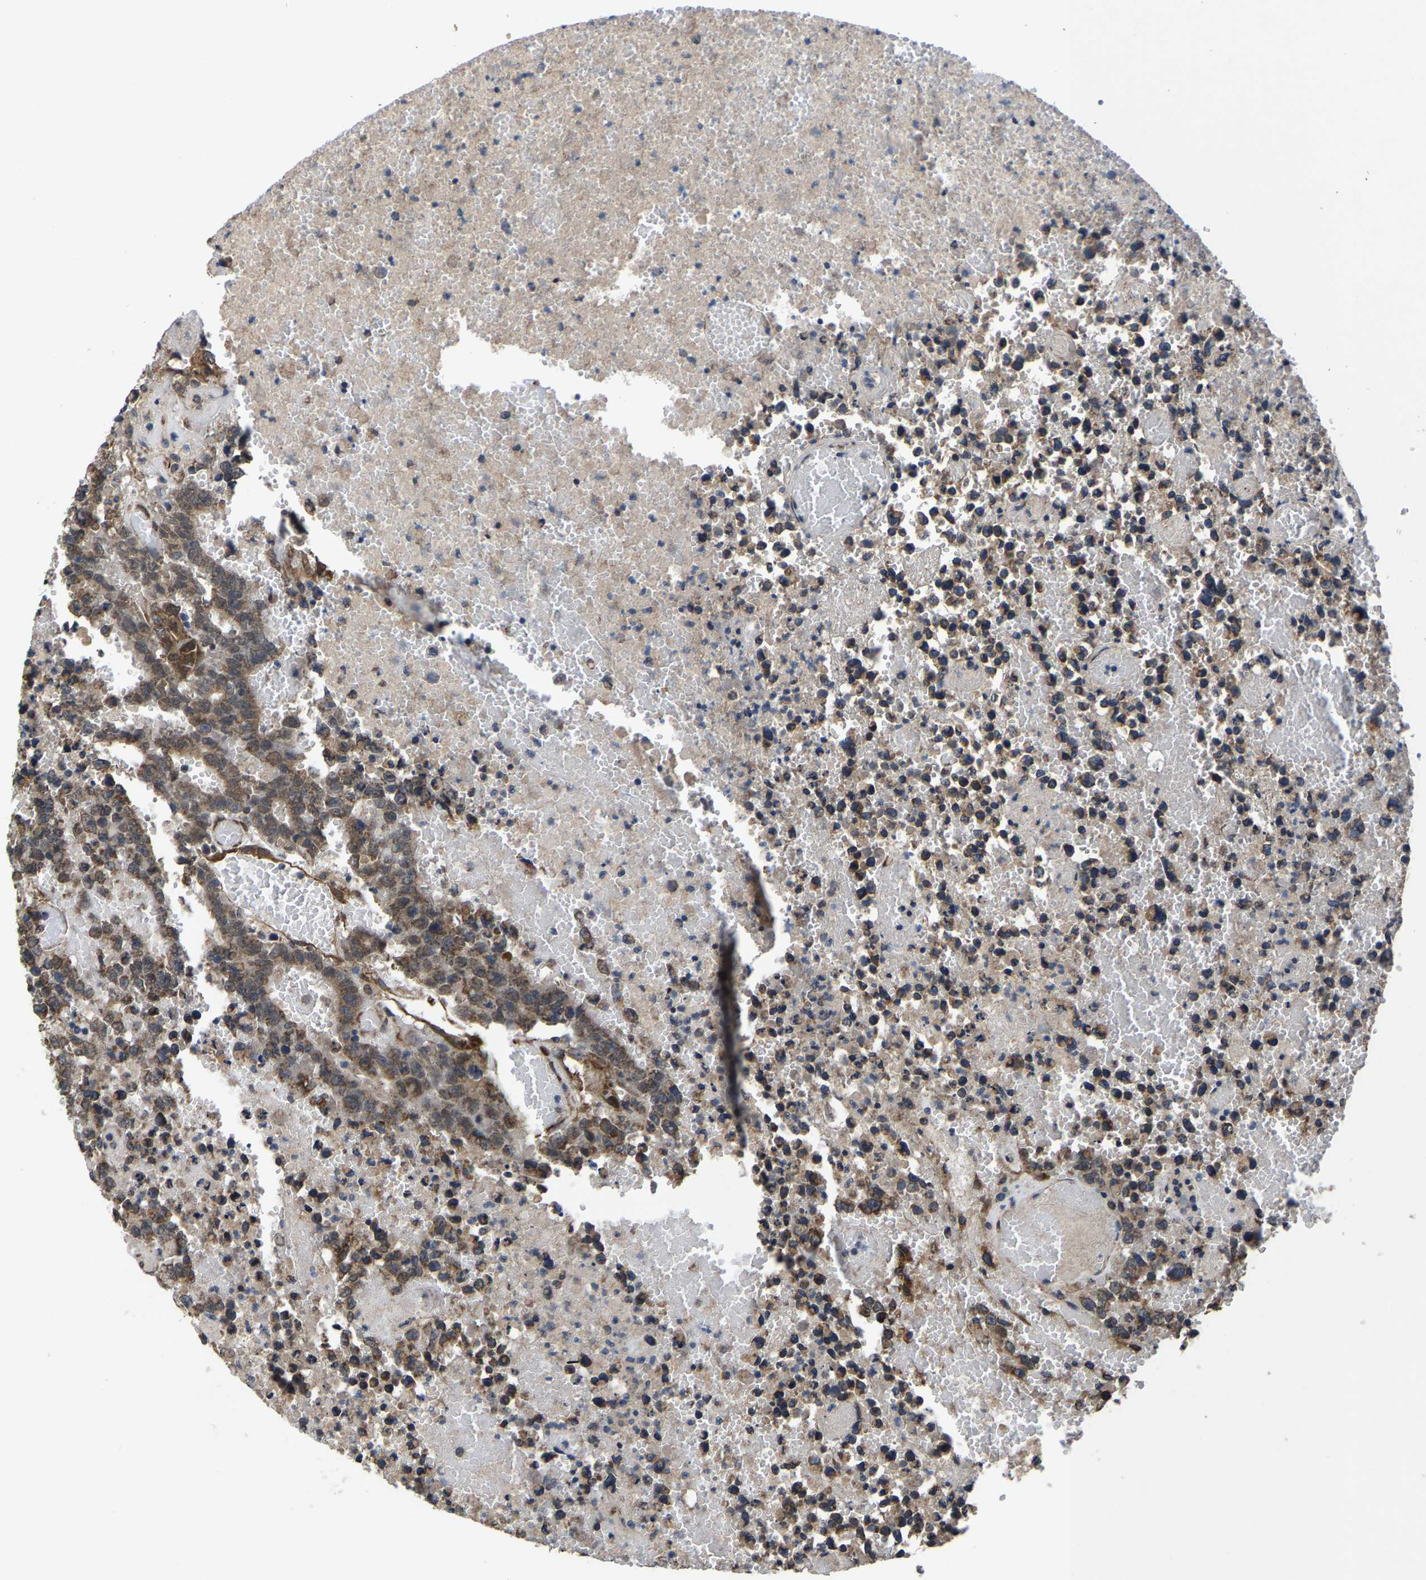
{"staining": {"intensity": "moderate", "quantity": ">75%", "location": "cytoplasmic/membranous"}, "tissue": "testis cancer", "cell_type": "Tumor cells", "image_type": "cancer", "snomed": [{"axis": "morphology", "description": "Carcinoma, Embryonal, NOS"}, {"axis": "topography", "description": "Testis"}], "caption": "Human testis cancer stained with a brown dye displays moderate cytoplasmic/membranous positive positivity in about >75% of tumor cells.", "gene": "PDP1", "patient": {"sex": "male", "age": 25}}